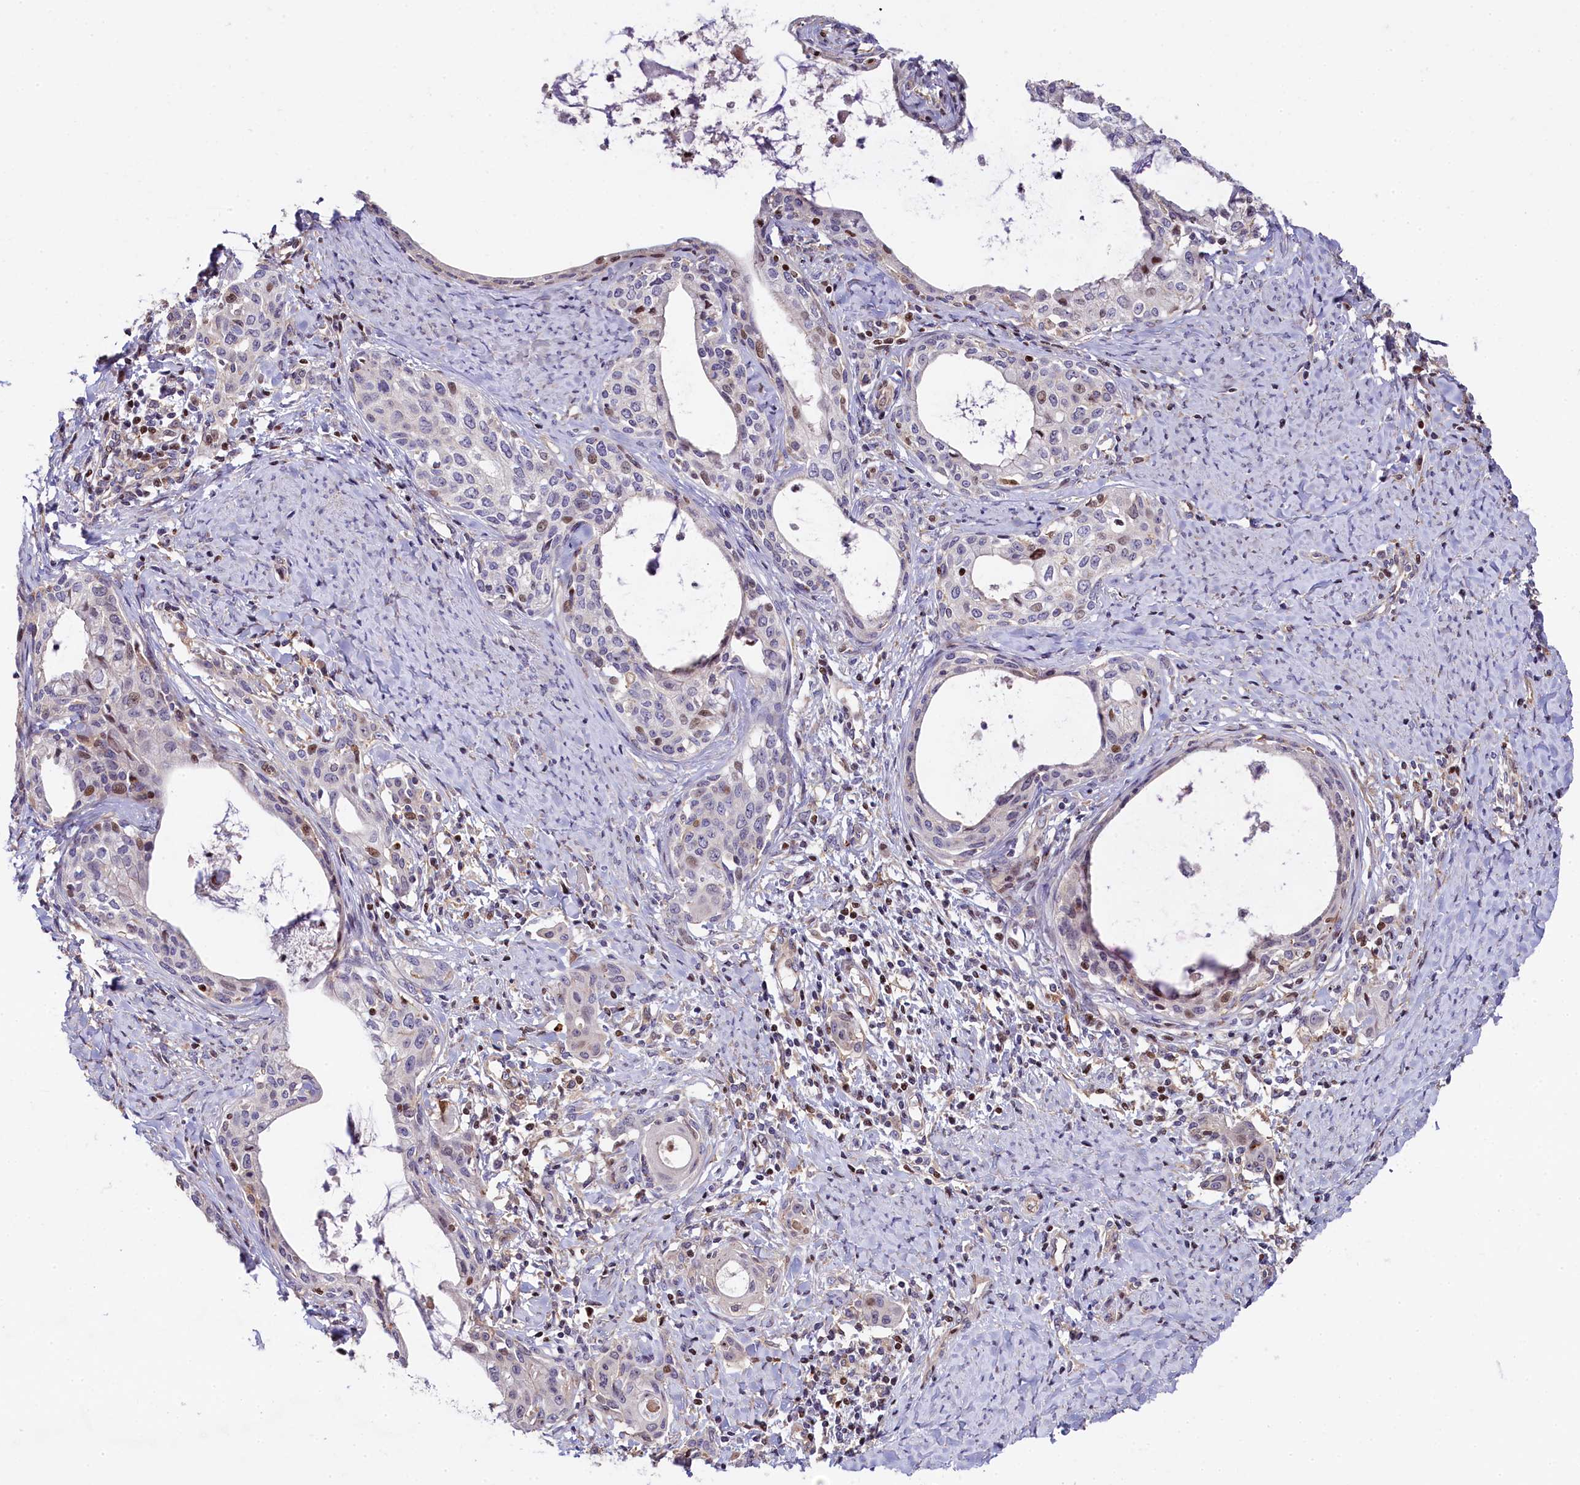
{"staining": {"intensity": "weak", "quantity": "<25%", "location": "nuclear"}, "tissue": "cervical cancer", "cell_type": "Tumor cells", "image_type": "cancer", "snomed": [{"axis": "morphology", "description": "Squamous cell carcinoma, NOS"}, {"axis": "morphology", "description": "Adenocarcinoma, NOS"}, {"axis": "topography", "description": "Cervix"}], "caption": "Cervical squamous cell carcinoma was stained to show a protein in brown. There is no significant positivity in tumor cells.", "gene": "TGDS", "patient": {"sex": "female", "age": 52}}